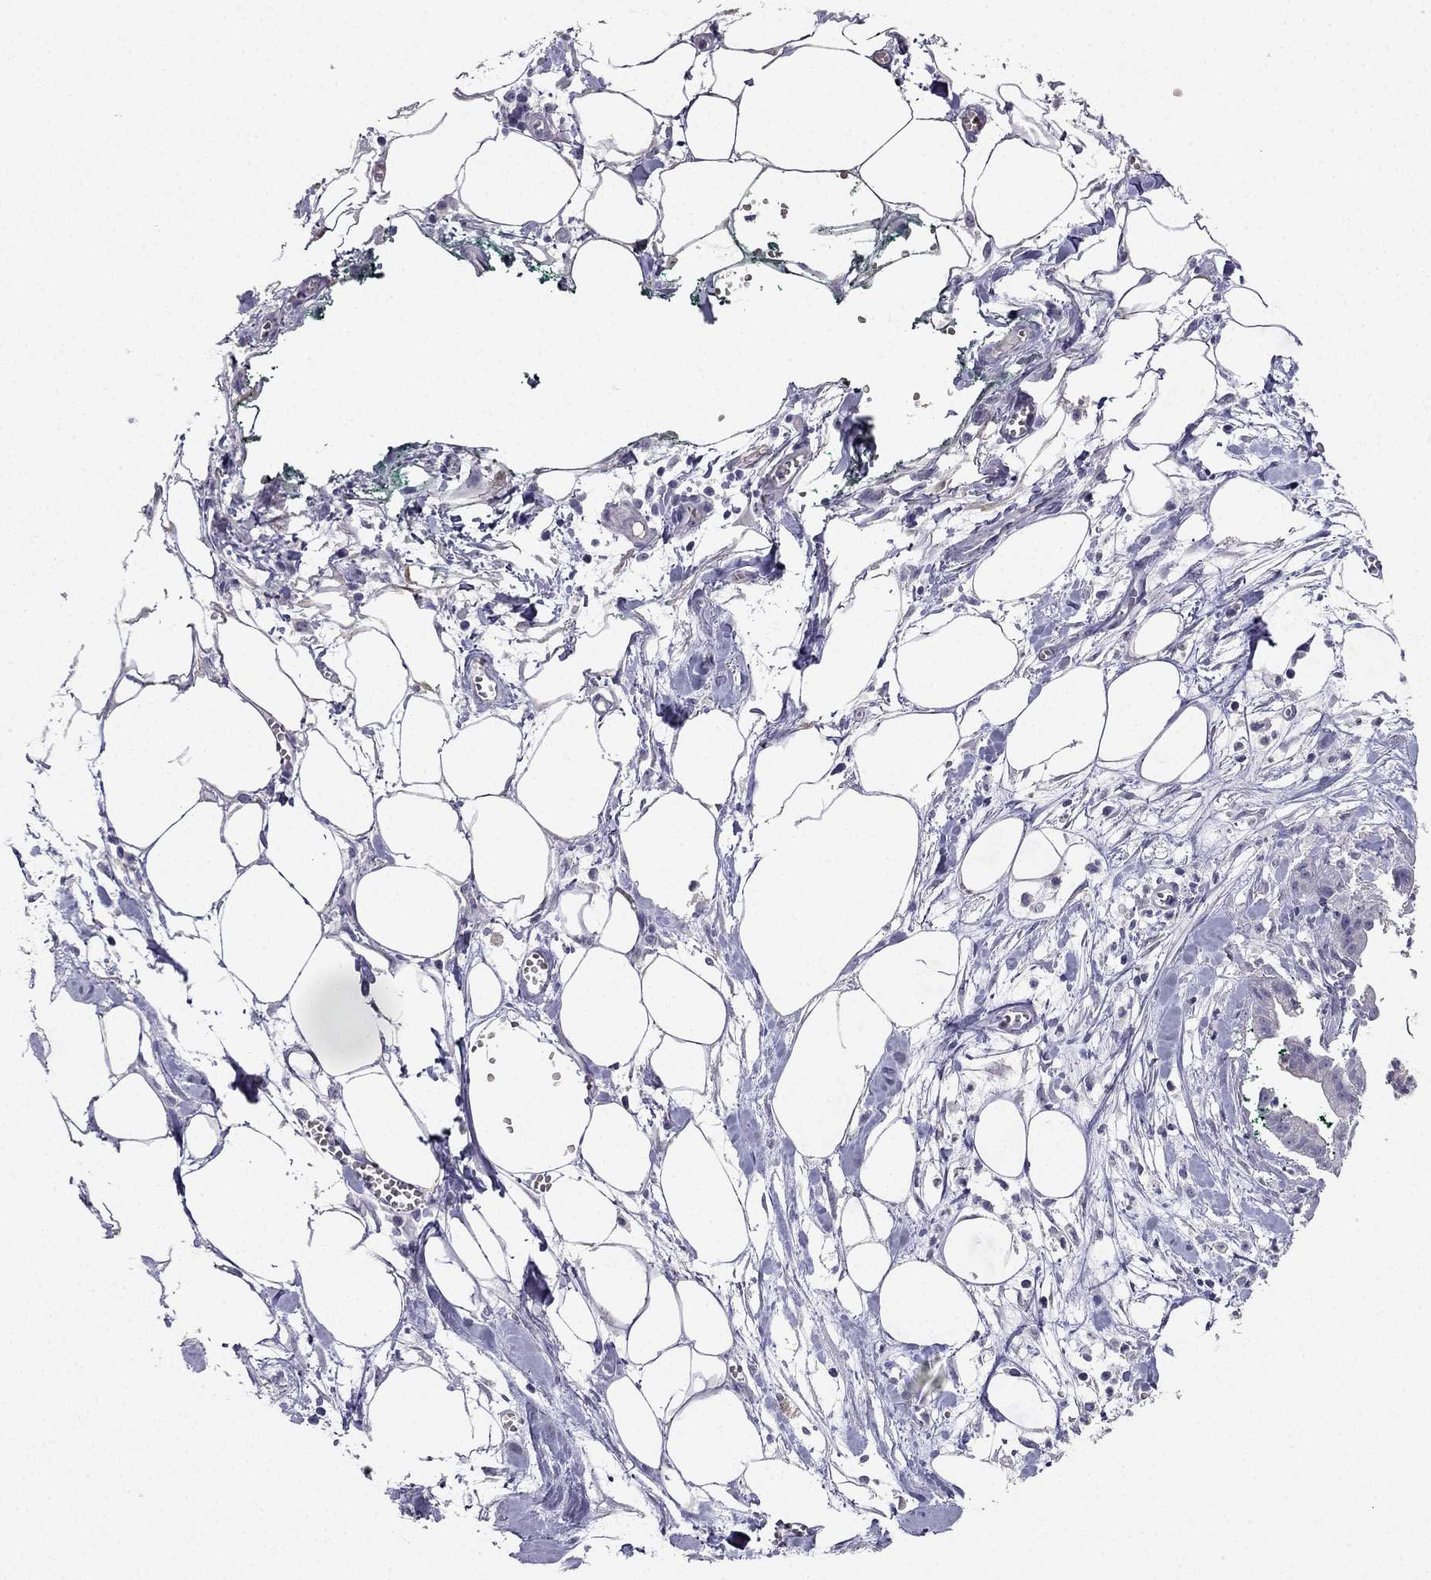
{"staining": {"intensity": "negative", "quantity": "none", "location": "none"}, "tissue": "pancreatic cancer", "cell_type": "Tumor cells", "image_type": "cancer", "snomed": [{"axis": "morphology", "description": "Normal tissue, NOS"}, {"axis": "morphology", "description": "Adenocarcinoma, NOS"}, {"axis": "topography", "description": "Lymph node"}, {"axis": "topography", "description": "Pancreas"}], "caption": "An immunohistochemistry image of pancreatic adenocarcinoma is shown. There is no staining in tumor cells of pancreatic adenocarcinoma.", "gene": "CALB2", "patient": {"sex": "female", "age": 58}}